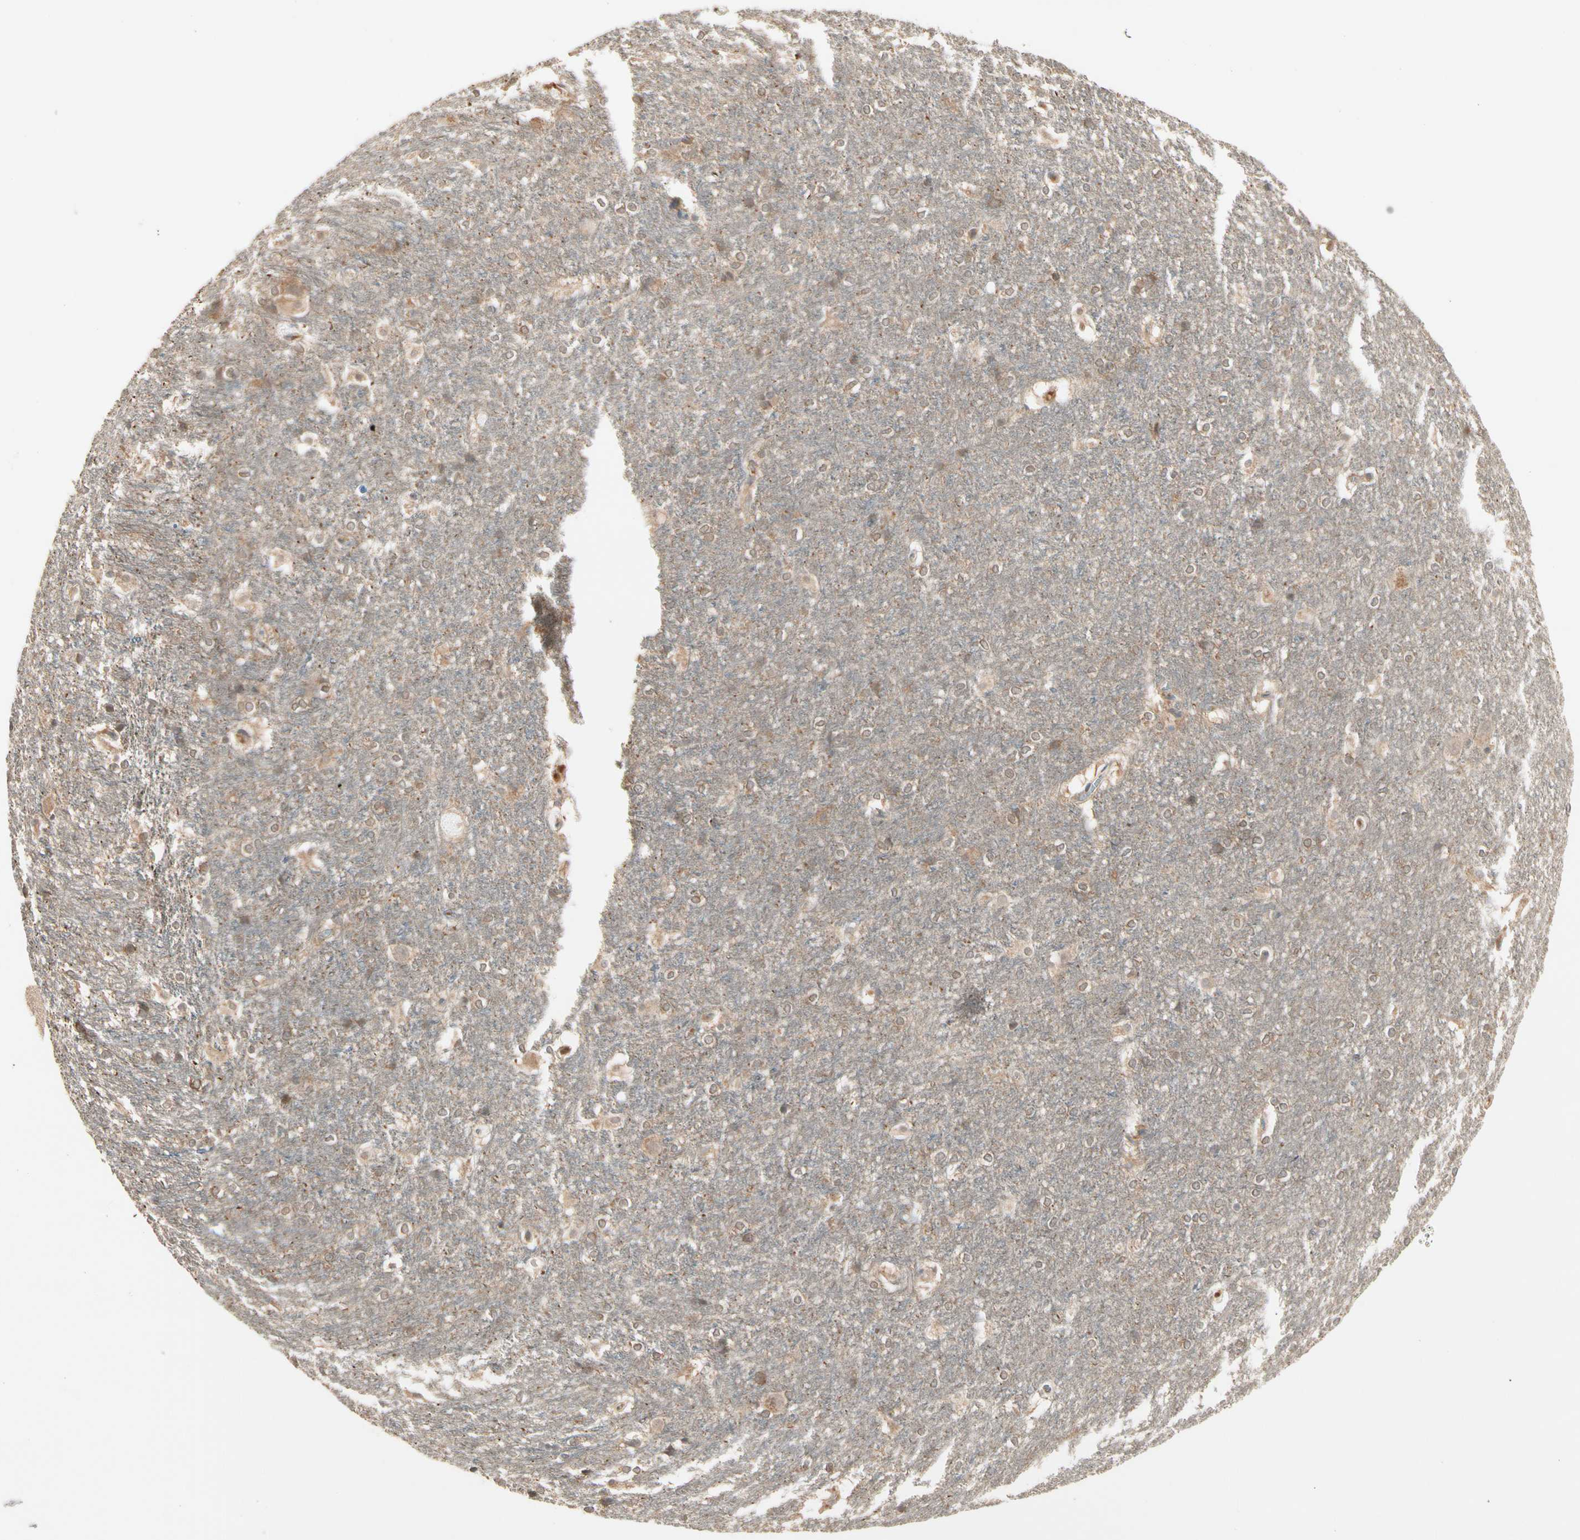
{"staining": {"intensity": "weak", "quantity": "25%-75%", "location": "cytoplasmic/membranous"}, "tissue": "hippocampus", "cell_type": "Glial cells", "image_type": "normal", "snomed": [{"axis": "morphology", "description": "Normal tissue, NOS"}, {"axis": "topography", "description": "Hippocampus"}], "caption": "This micrograph exhibits unremarkable hippocampus stained with immunohistochemistry (IHC) to label a protein in brown. The cytoplasmic/membranous of glial cells show weak positivity for the protein. Nuclei are counter-stained blue.", "gene": "ATG4C", "patient": {"sex": "female", "age": 19}}